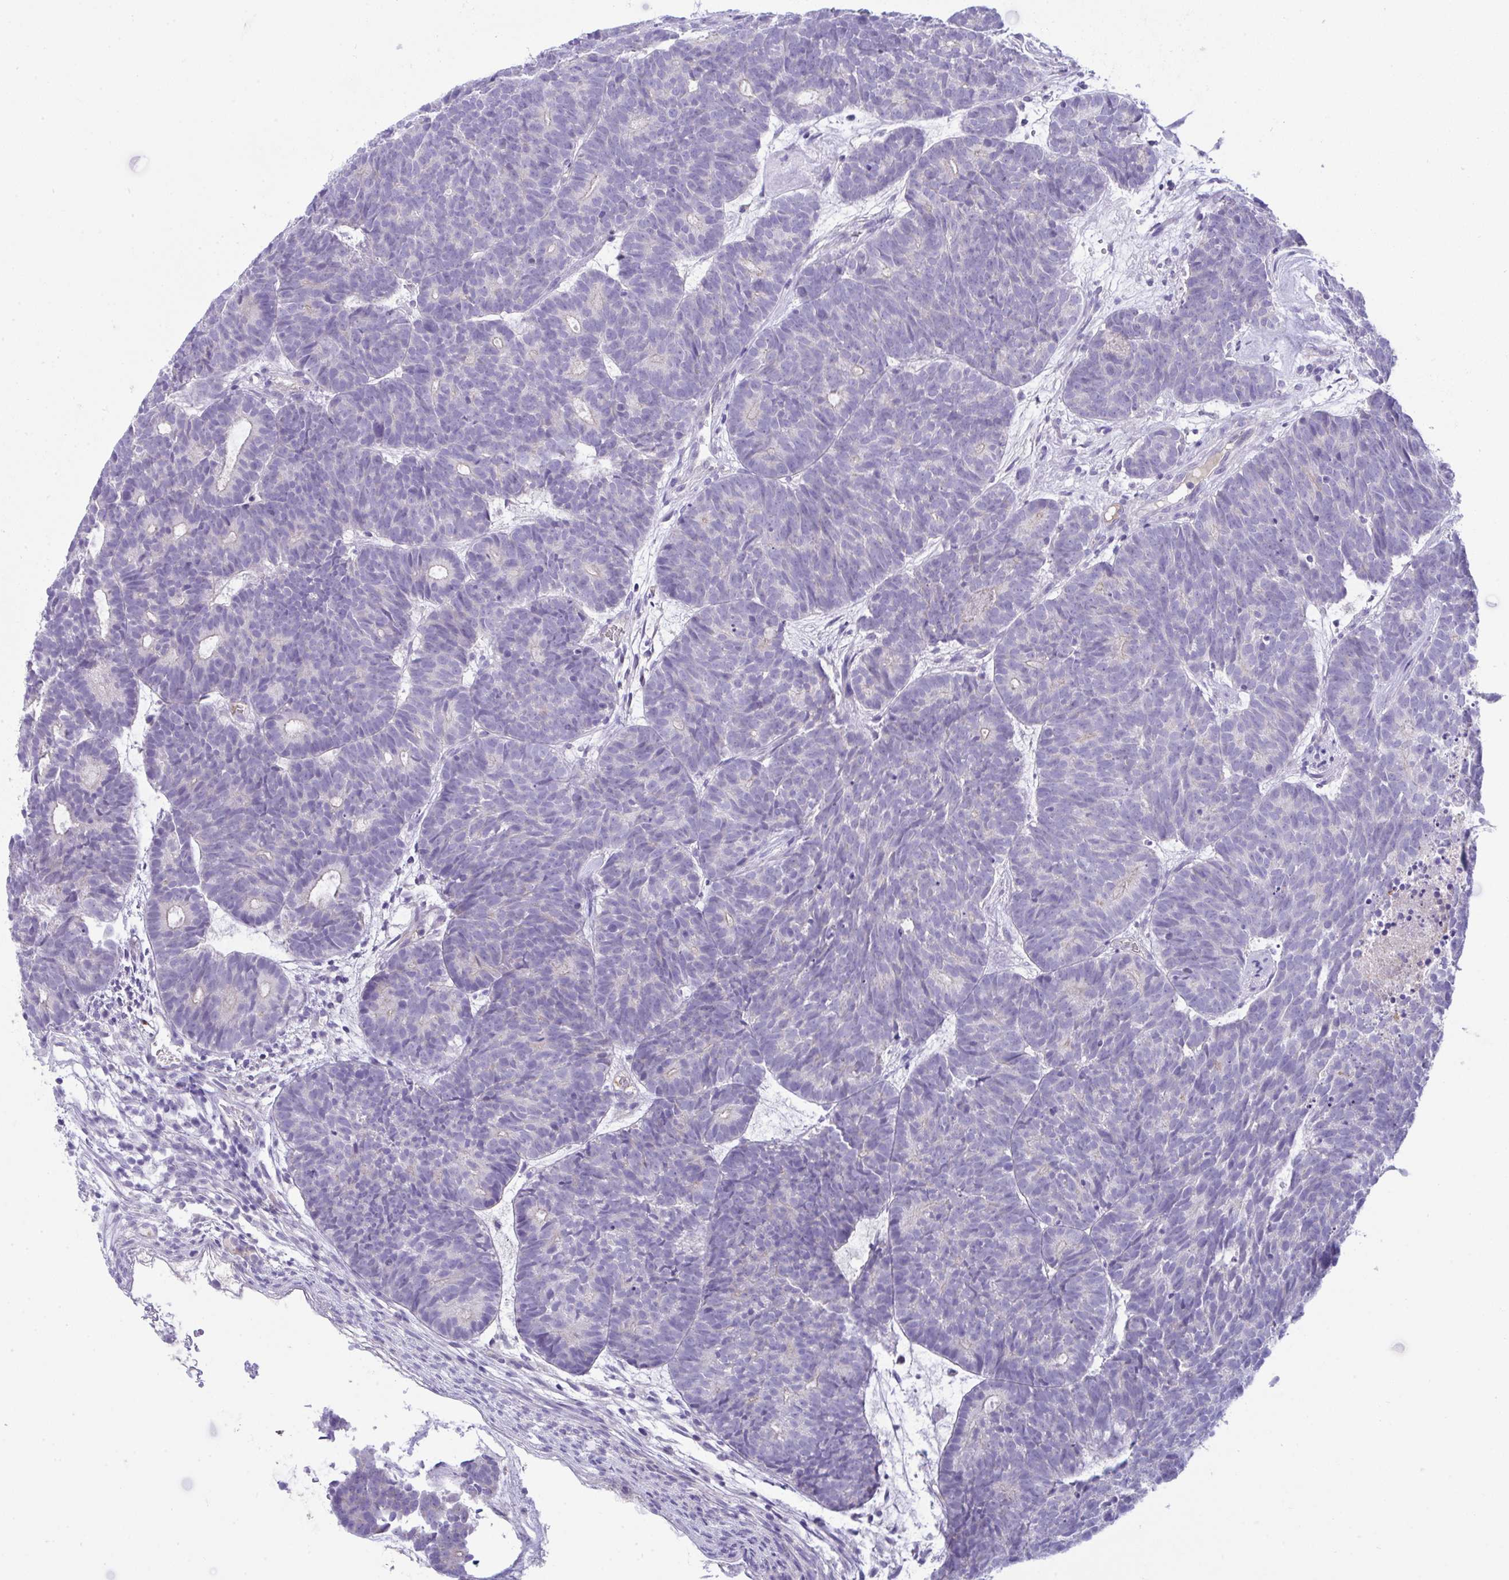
{"staining": {"intensity": "negative", "quantity": "none", "location": "none"}, "tissue": "head and neck cancer", "cell_type": "Tumor cells", "image_type": "cancer", "snomed": [{"axis": "morphology", "description": "Adenocarcinoma, NOS"}, {"axis": "topography", "description": "Head-Neck"}], "caption": "Tumor cells are negative for protein expression in human head and neck cancer (adenocarcinoma).", "gene": "PLA2G12B", "patient": {"sex": "female", "age": 81}}